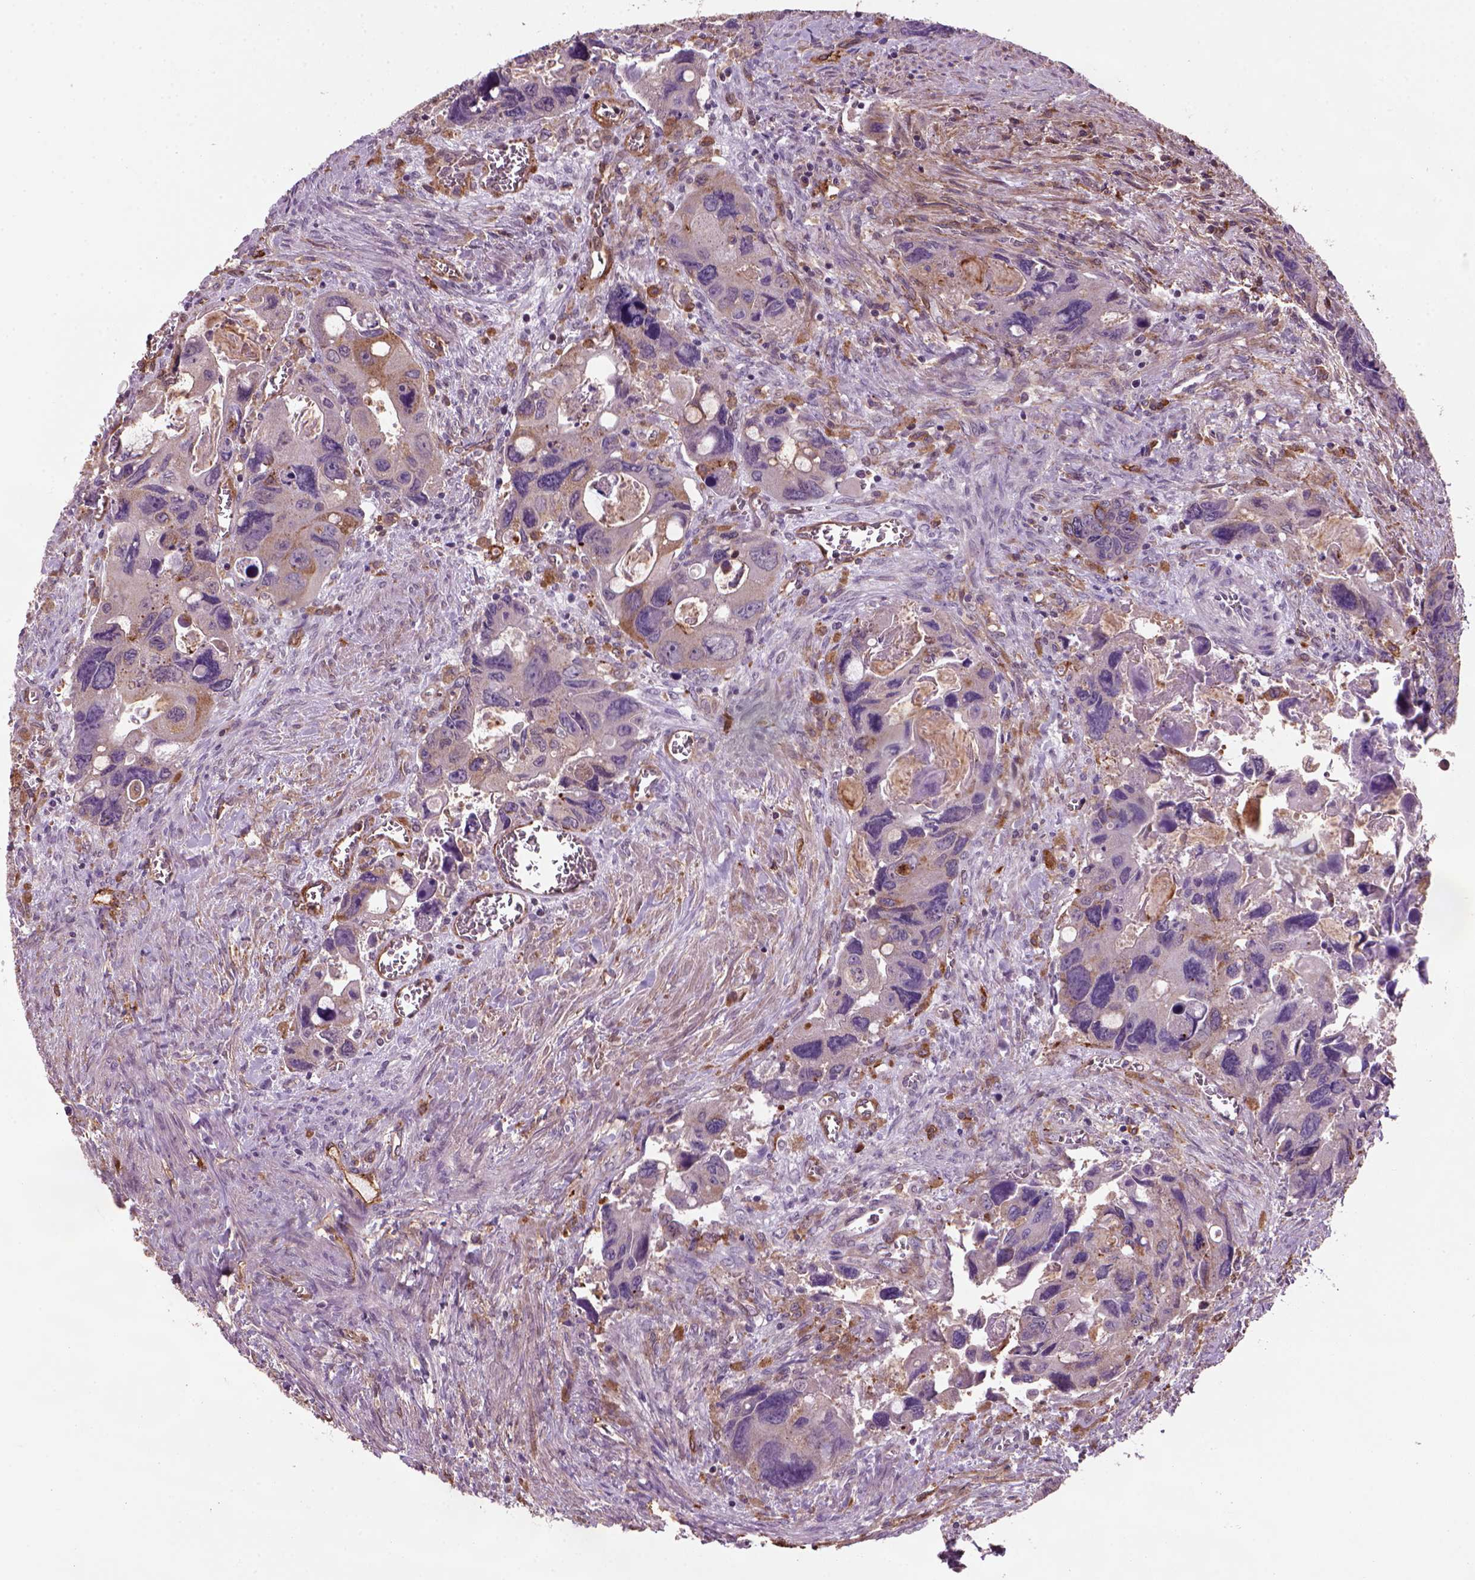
{"staining": {"intensity": "moderate", "quantity": "25%-75%", "location": "cytoplasmic/membranous"}, "tissue": "colorectal cancer", "cell_type": "Tumor cells", "image_type": "cancer", "snomed": [{"axis": "morphology", "description": "Adenocarcinoma, NOS"}, {"axis": "topography", "description": "Rectum"}], "caption": "Moderate cytoplasmic/membranous positivity for a protein is identified in approximately 25%-75% of tumor cells of colorectal cancer using IHC.", "gene": "MARCKS", "patient": {"sex": "male", "age": 62}}